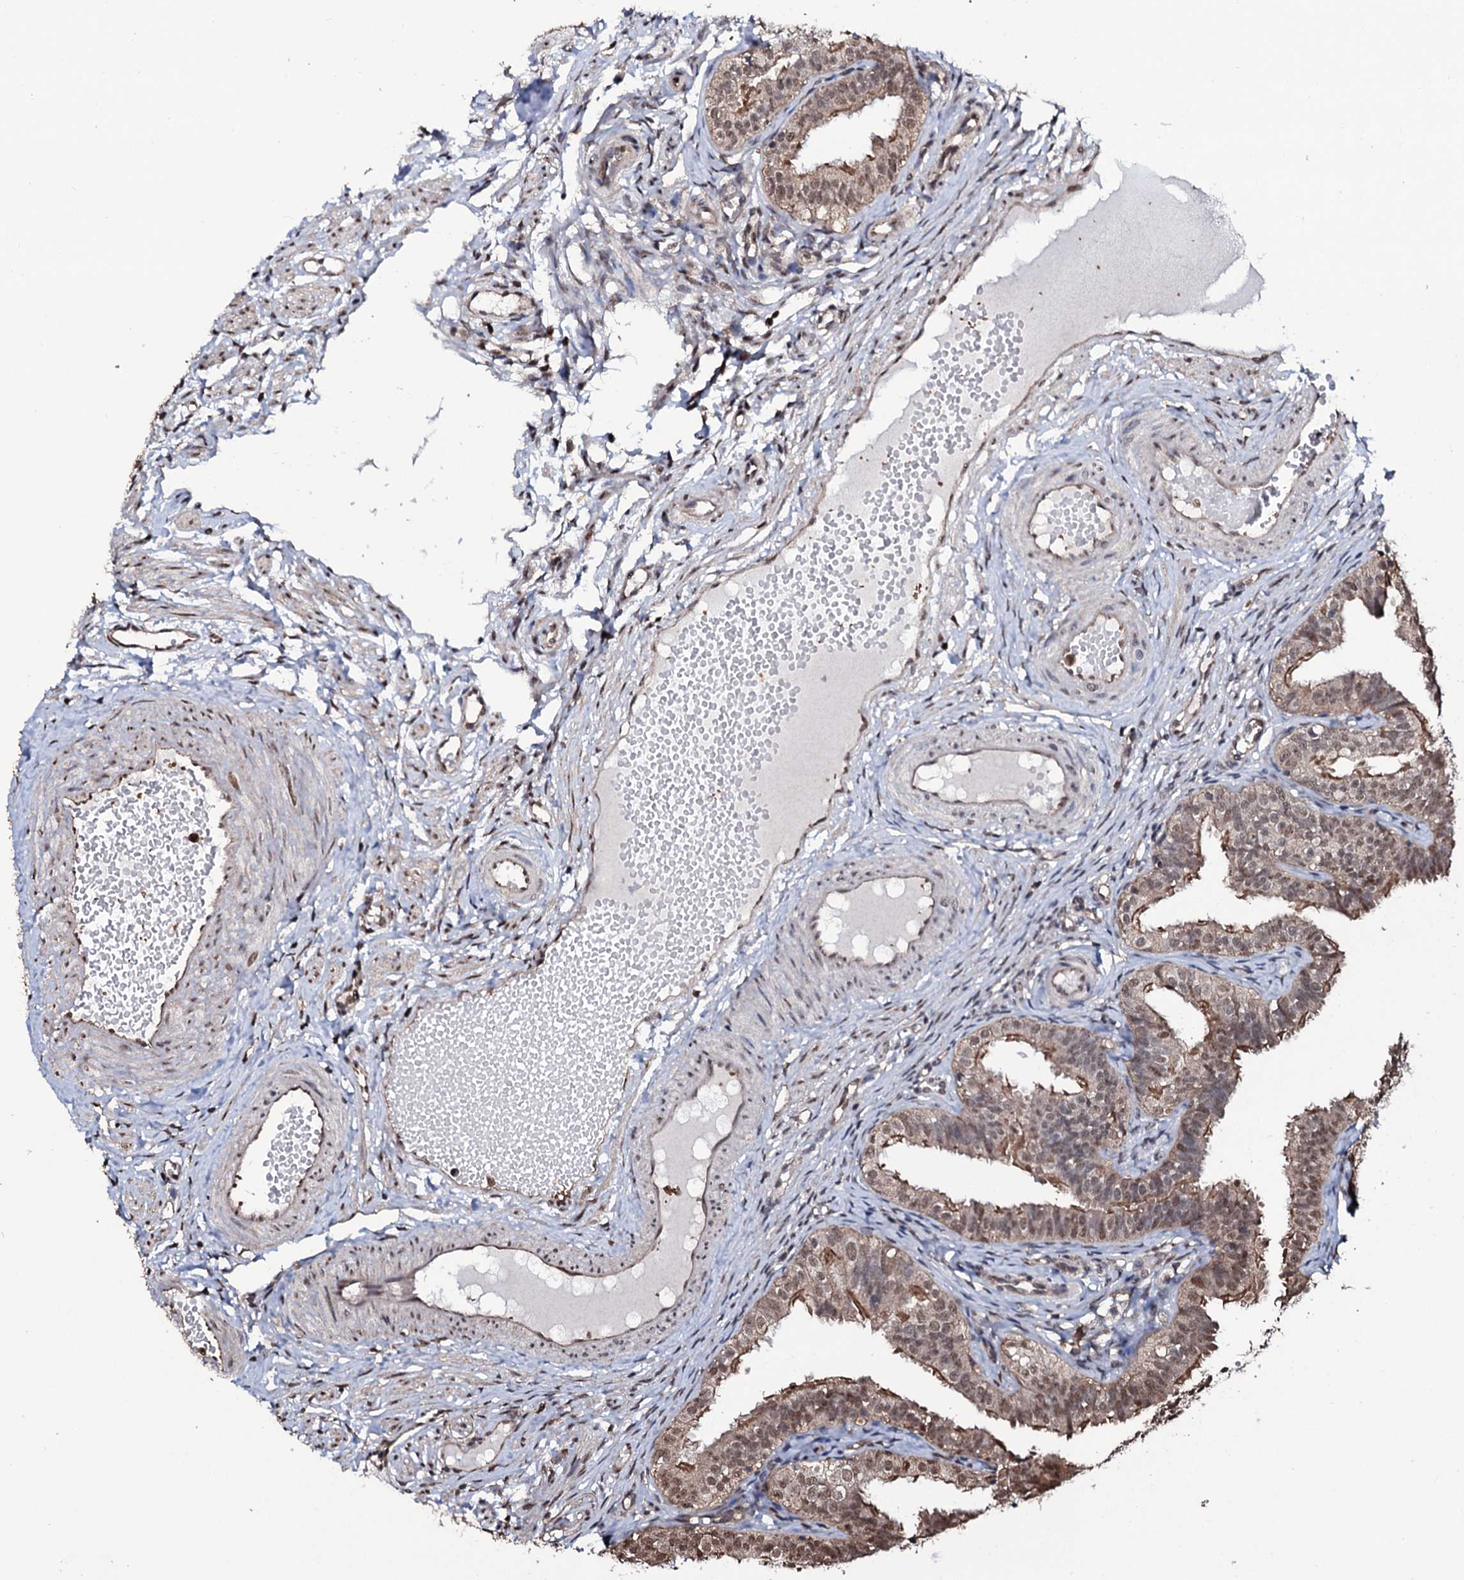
{"staining": {"intensity": "moderate", "quantity": ">75%", "location": "cytoplasmic/membranous,nuclear"}, "tissue": "fallopian tube", "cell_type": "Glandular cells", "image_type": "normal", "snomed": [{"axis": "morphology", "description": "Normal tissue, NOS"}, {"axis": "topography", "description": "Fallopian tube"}], "caption": "A high-resolution micrograph shows IHC staining of unremarkable fallopian tube, which displays moderate cytoplasmic/membranous,nuclear expression in approximately >75% of glandular cells.", "gene": "COG6", "patient": {"sex": "female", "age": 35}}